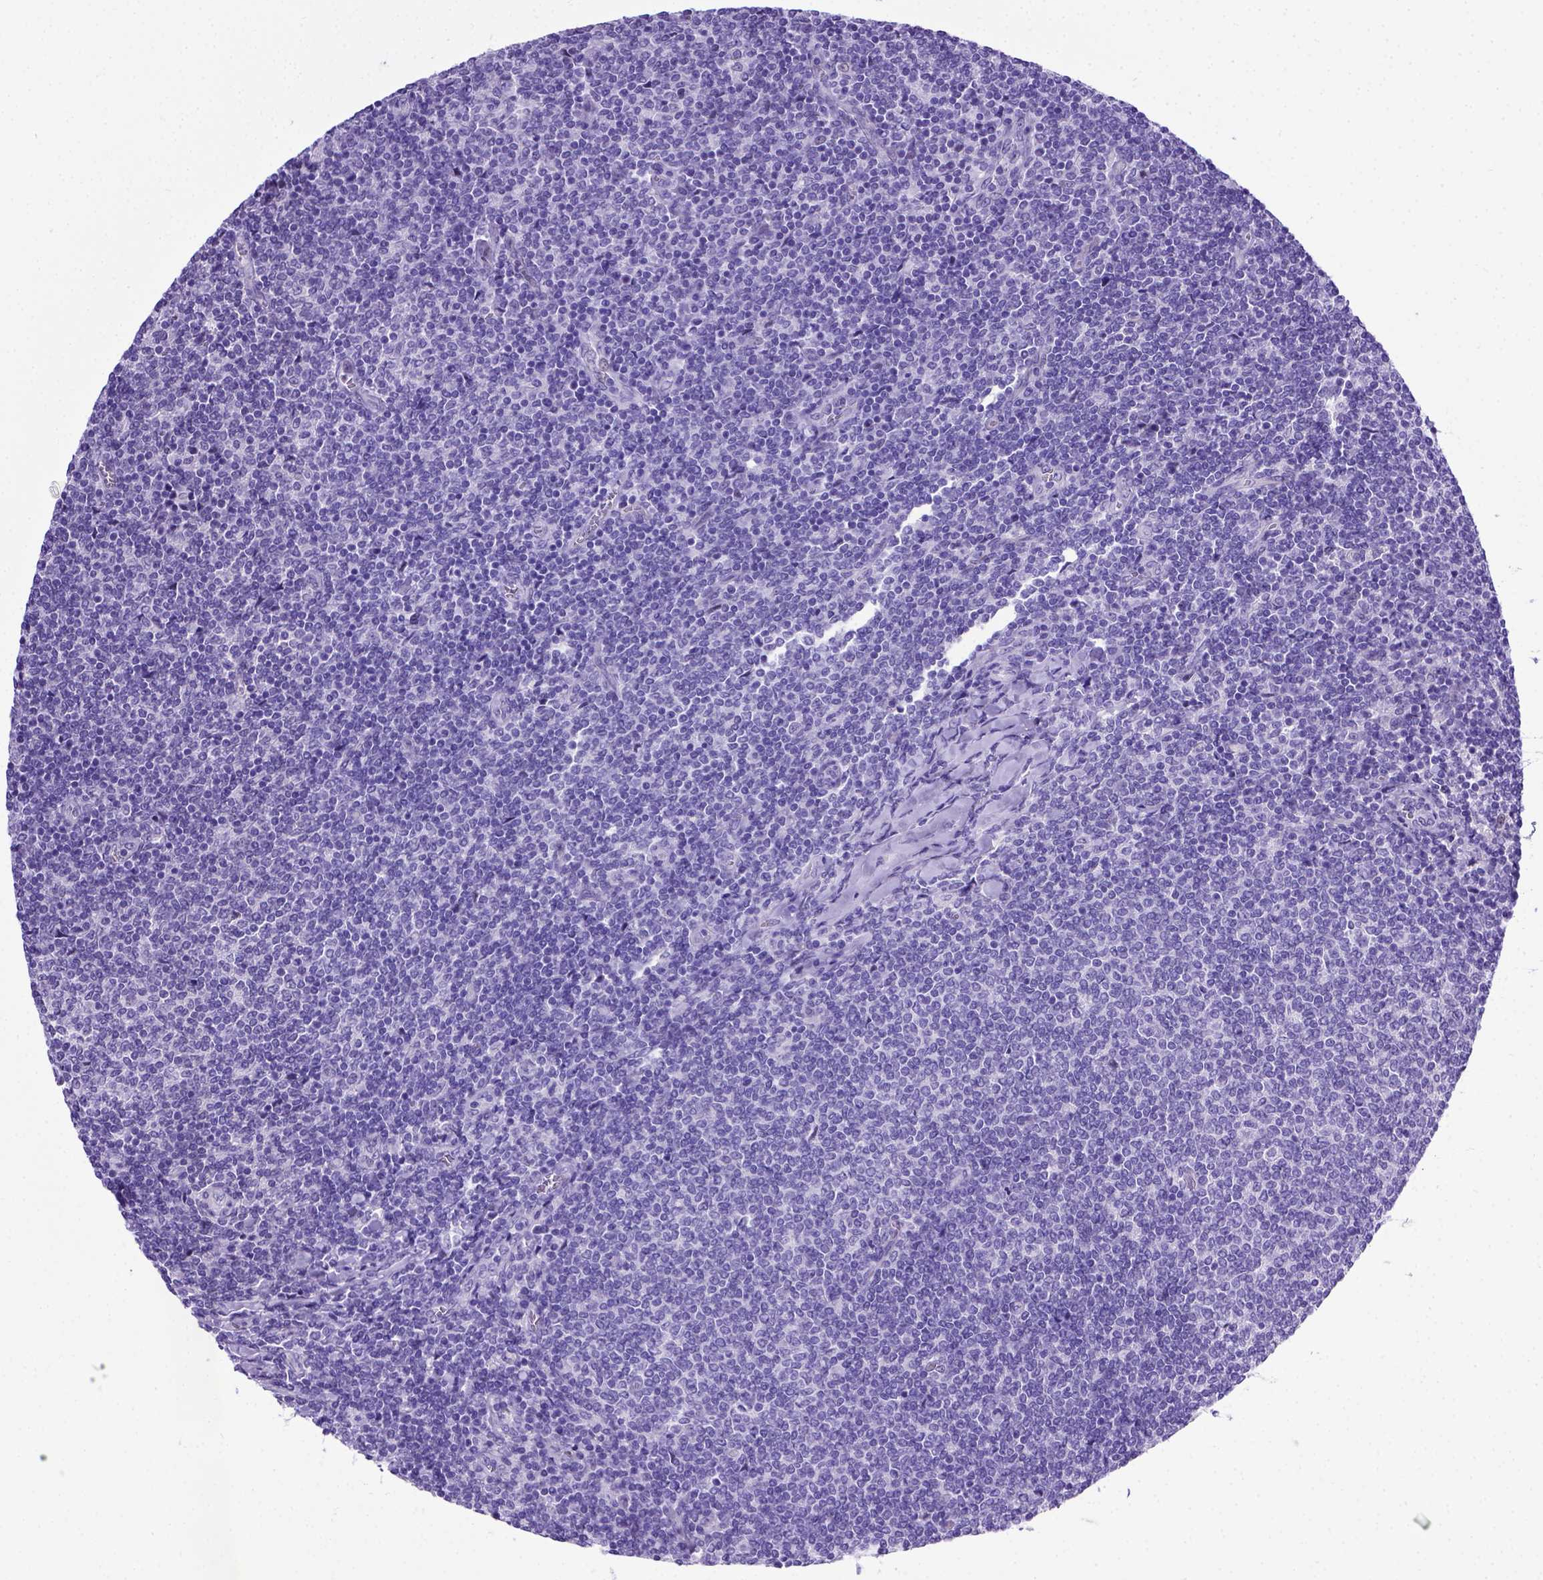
{"staining": {"intensity": "negative", "quantity": "none", "location": "none"}, "tissue": "lymphoma", "cell_type": "Tumor cells", "image_type": "cancer", "snomed": [{"axis": "morphology", "description": "Malignant lymphoma, non-Hodgkin's type, Low grade"}, {"axis": "topography", "description": "Lymph node"}], "caption": "A micrograph of low-grade malignant lymphoma, non-Hodgkin's type stained for a protein reveals no brown staining in tumor cells.", "gene": "ADAM12", "patient": {"sex": "male", "age": 52}}